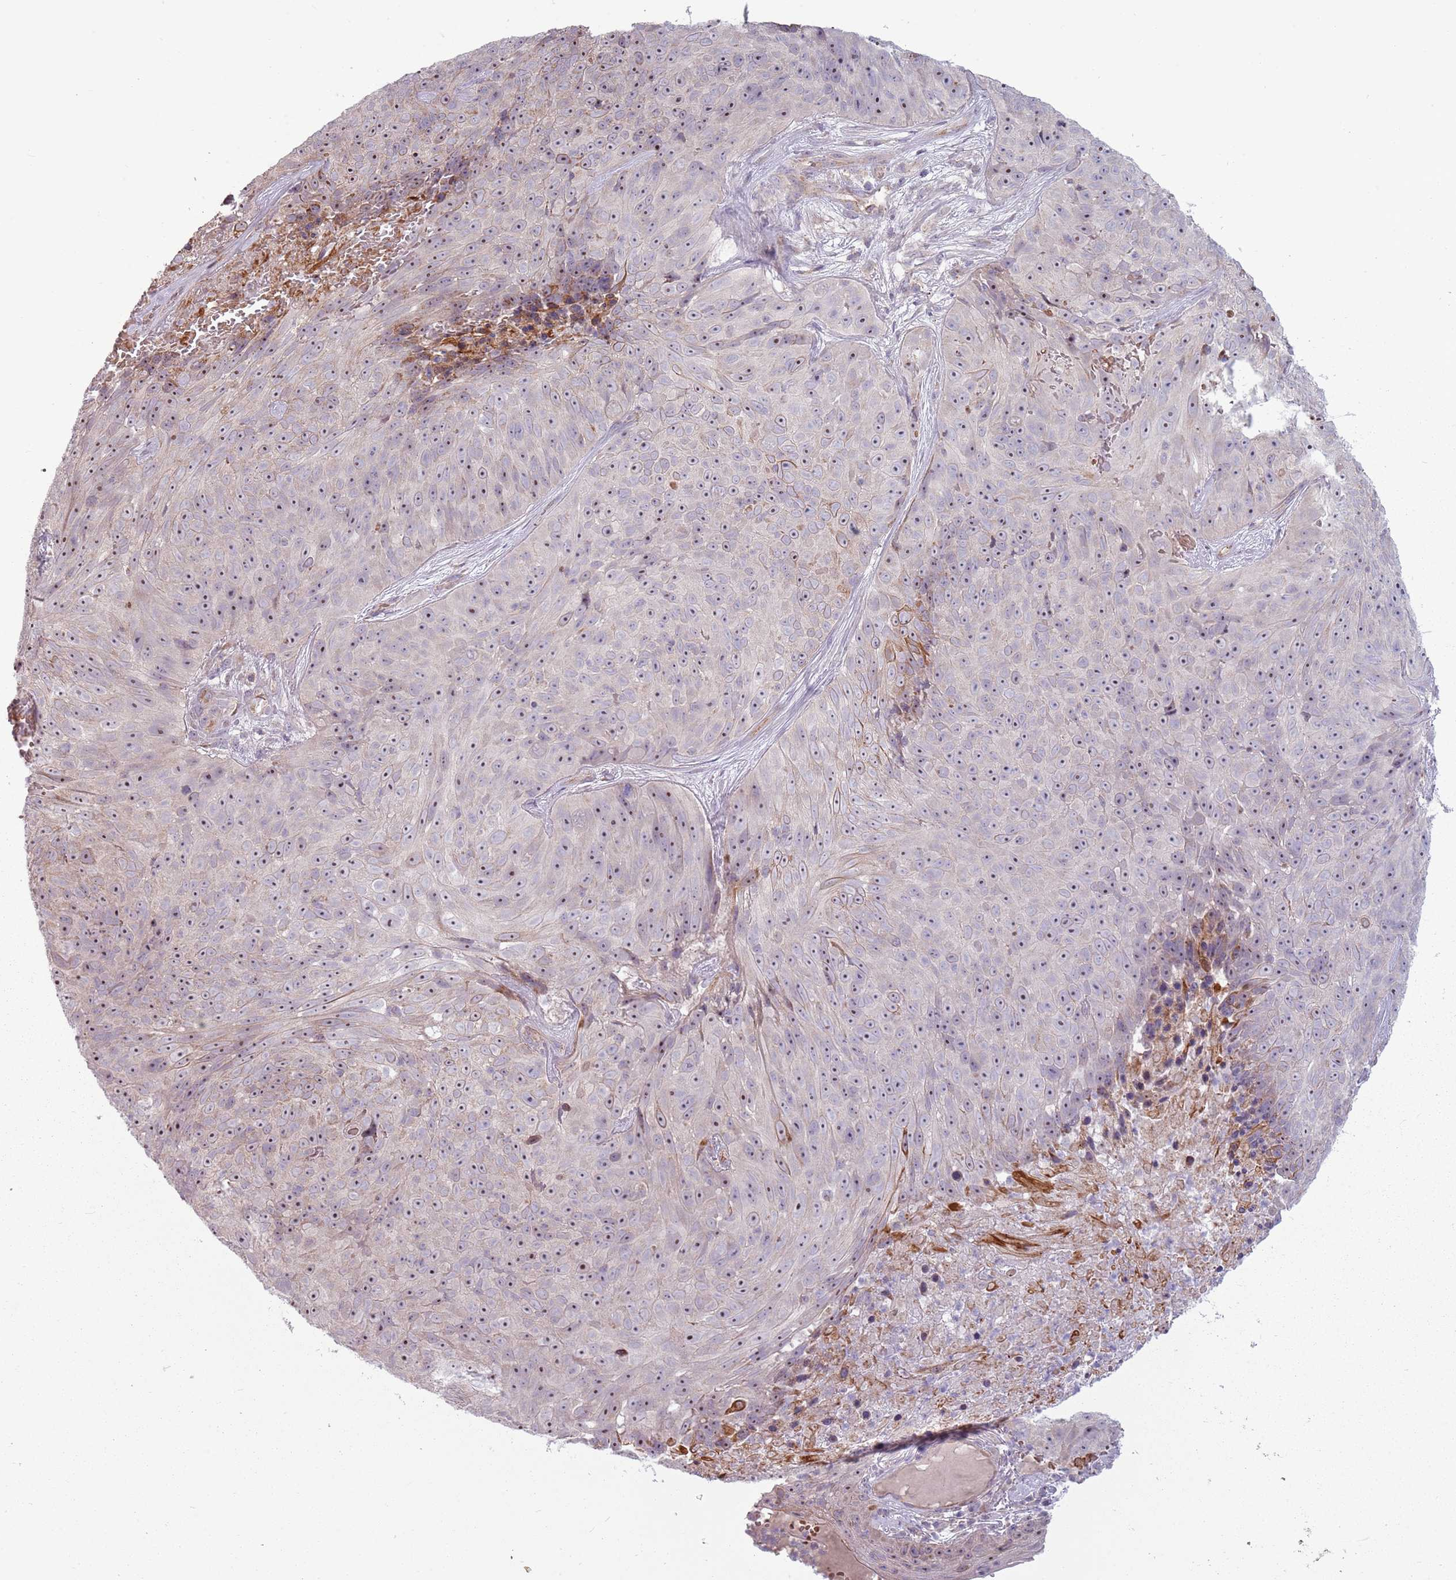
{"staining": {"intensity": "moderate", "quantity": "25%-75%", "location": "nuclear"}, "tissue": "skin cancer", "cell_type": "Tumor cells", "image_type": "cancer", "snomed": [{"axis": "morphology", "description": "Squamous cell carcinoma, NOS"}, {"axis": "topography", "description": "Skin"}], "caption": "Protein analysis of skin cancer tissue demonstrates moderate nuclear positivity in about 25%-75% of tumor cells.", "gene": "ZNF530", "patient": {"sex": "female", "age": 87}}